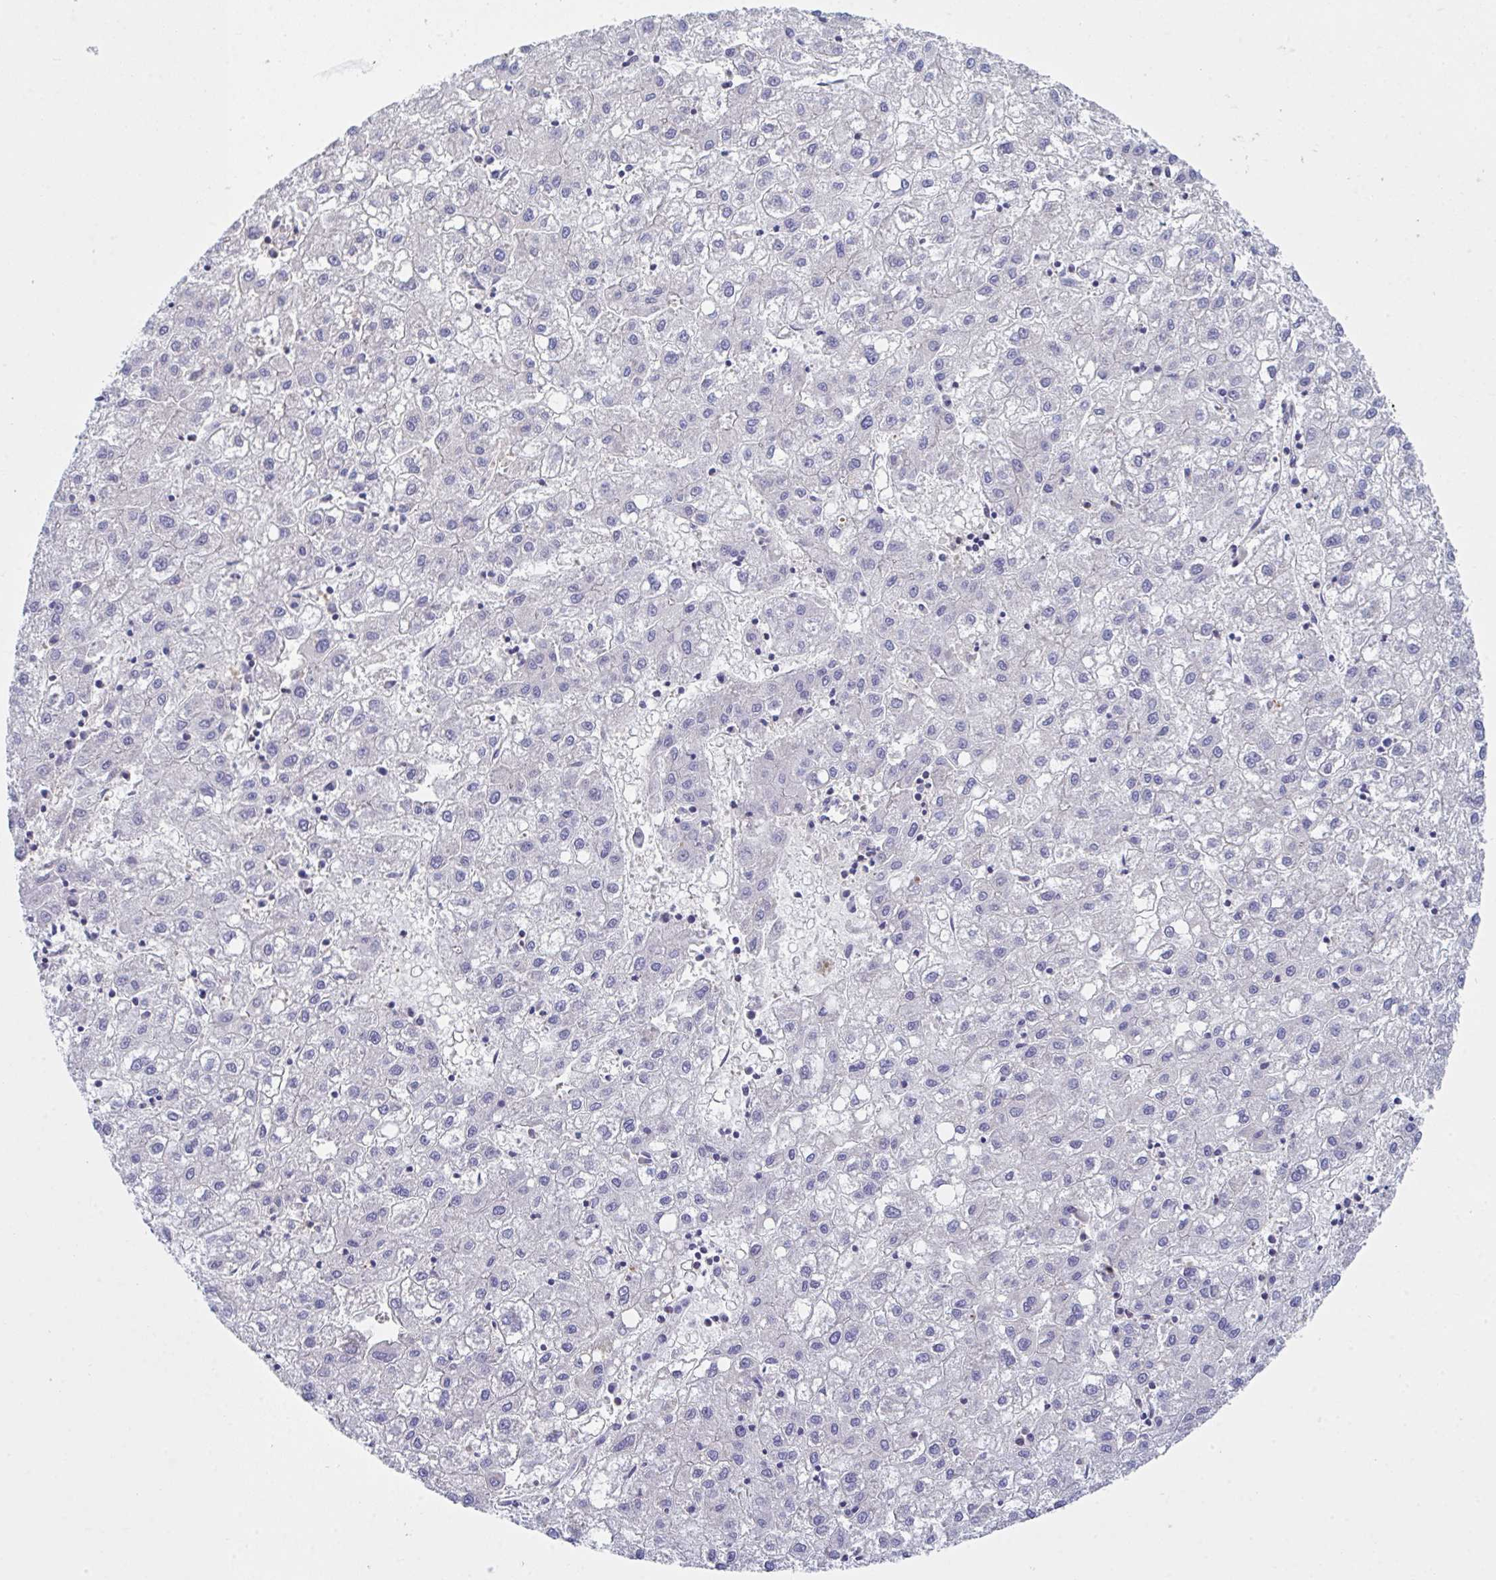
{"staining": {"intensity": "negative", "quantity": "none", "location": "none"}, "tissue": "liver cancer", "cell_type": "Tumor cells", "image_type": "cancer", "snomed": [{"axis": "morphology", "description": "Carcinoma, Hepatocellular, NOS"}, {"axis": "topography", "description": "Liver"}], "caption": "Tumor cells are negative for protein expression in human liver cancer. (DAB immunohistochemistry (IHC) with hematoxylin counter stain).", "gene": "P2RX3", "patient": {"sex": "male", "age": 72}}